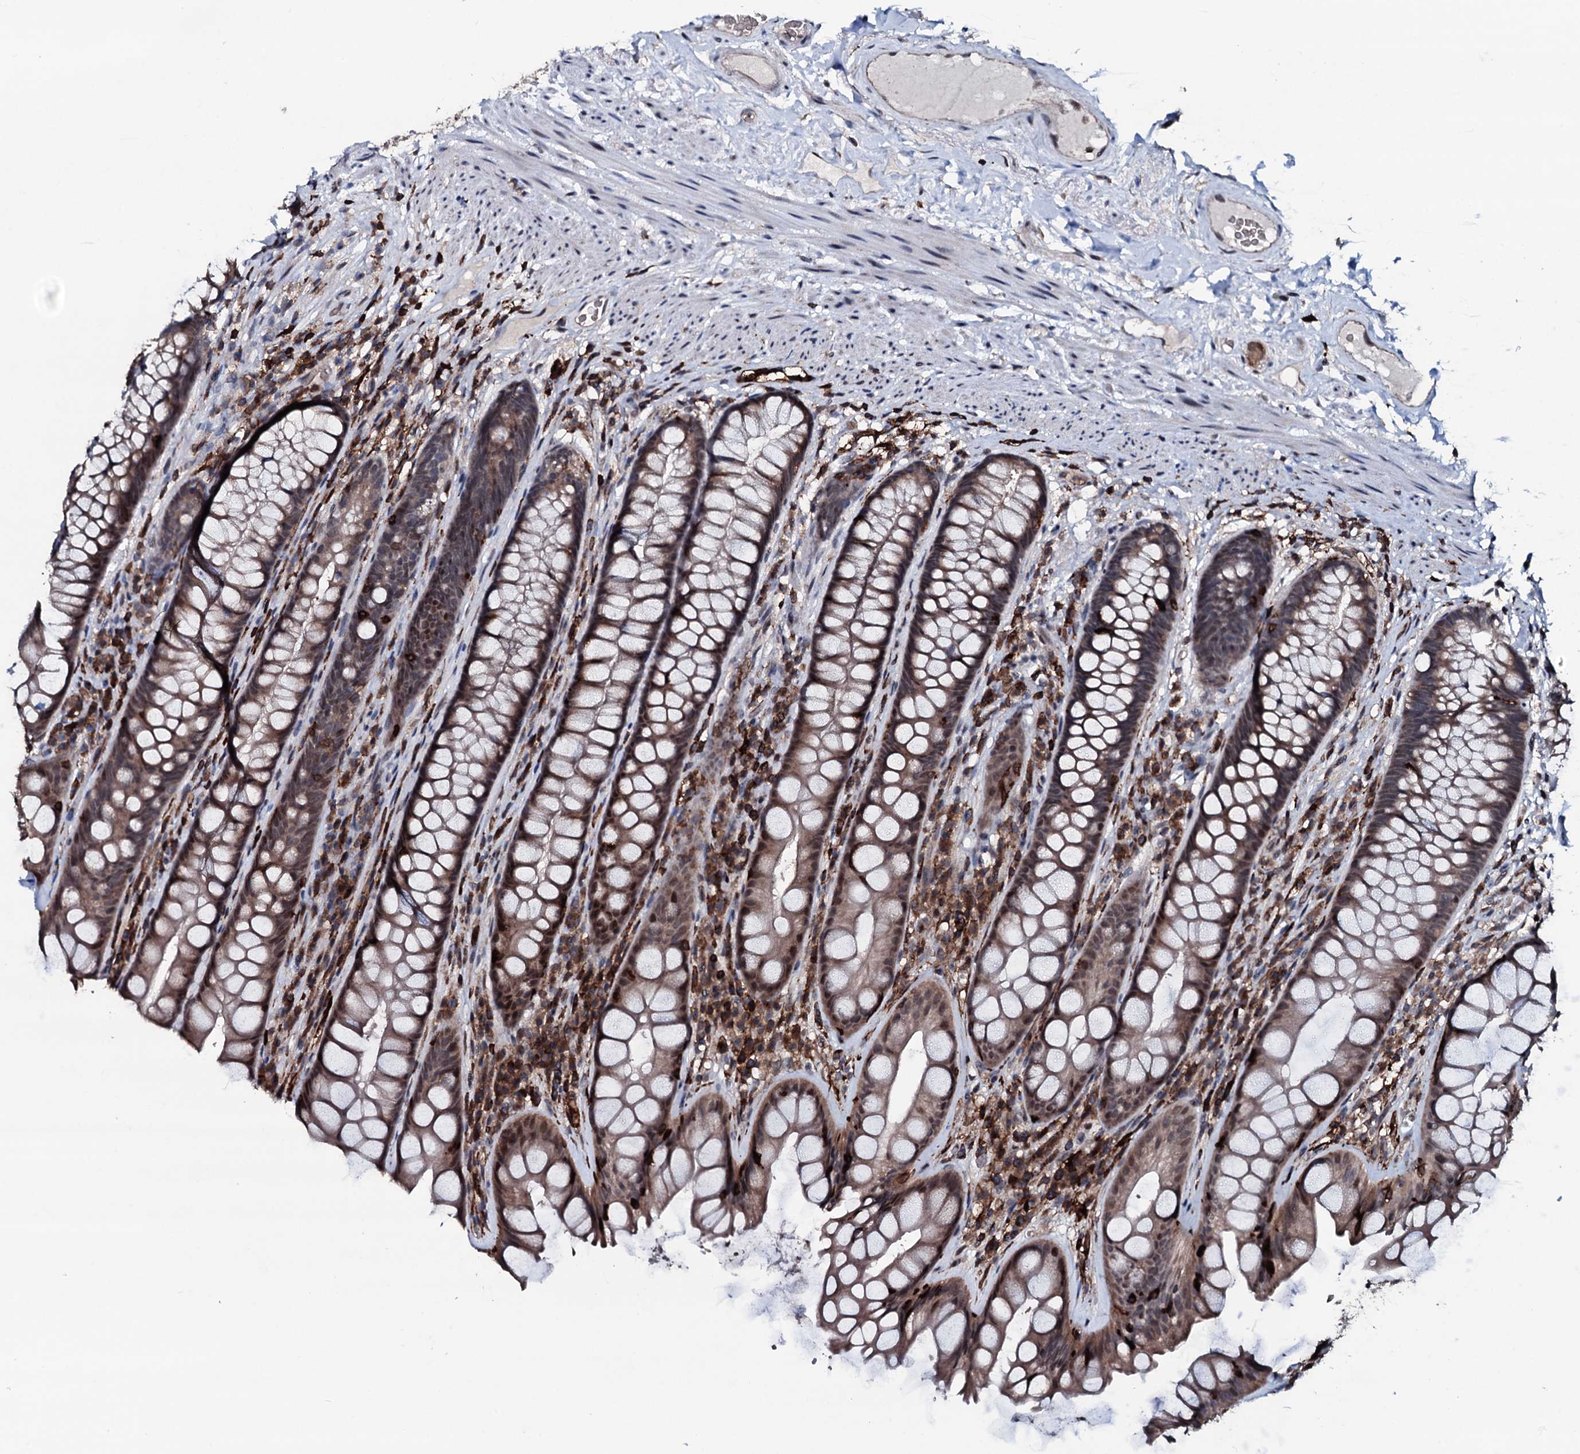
{"staining": {"intensity": "moderate", "quantity": ">75%", "location": "cytoplasmic/membranous,nuclear"}, "tissue": "rectum", "cell_type": "Glandular cells", "image_type": "normal", "snomed": [{"axis": "morphology", "description": "Normal tissue, NOS"}, {"axis": "topography", "description": "Rectum"}], "caption": "Moderate cytoplasmic/membranous,nuclear protein positivity is present in about >75% of glandular cells in rectum.", "gene": "OGFOD2", "patient": {"sex": "male", "age": 74}}